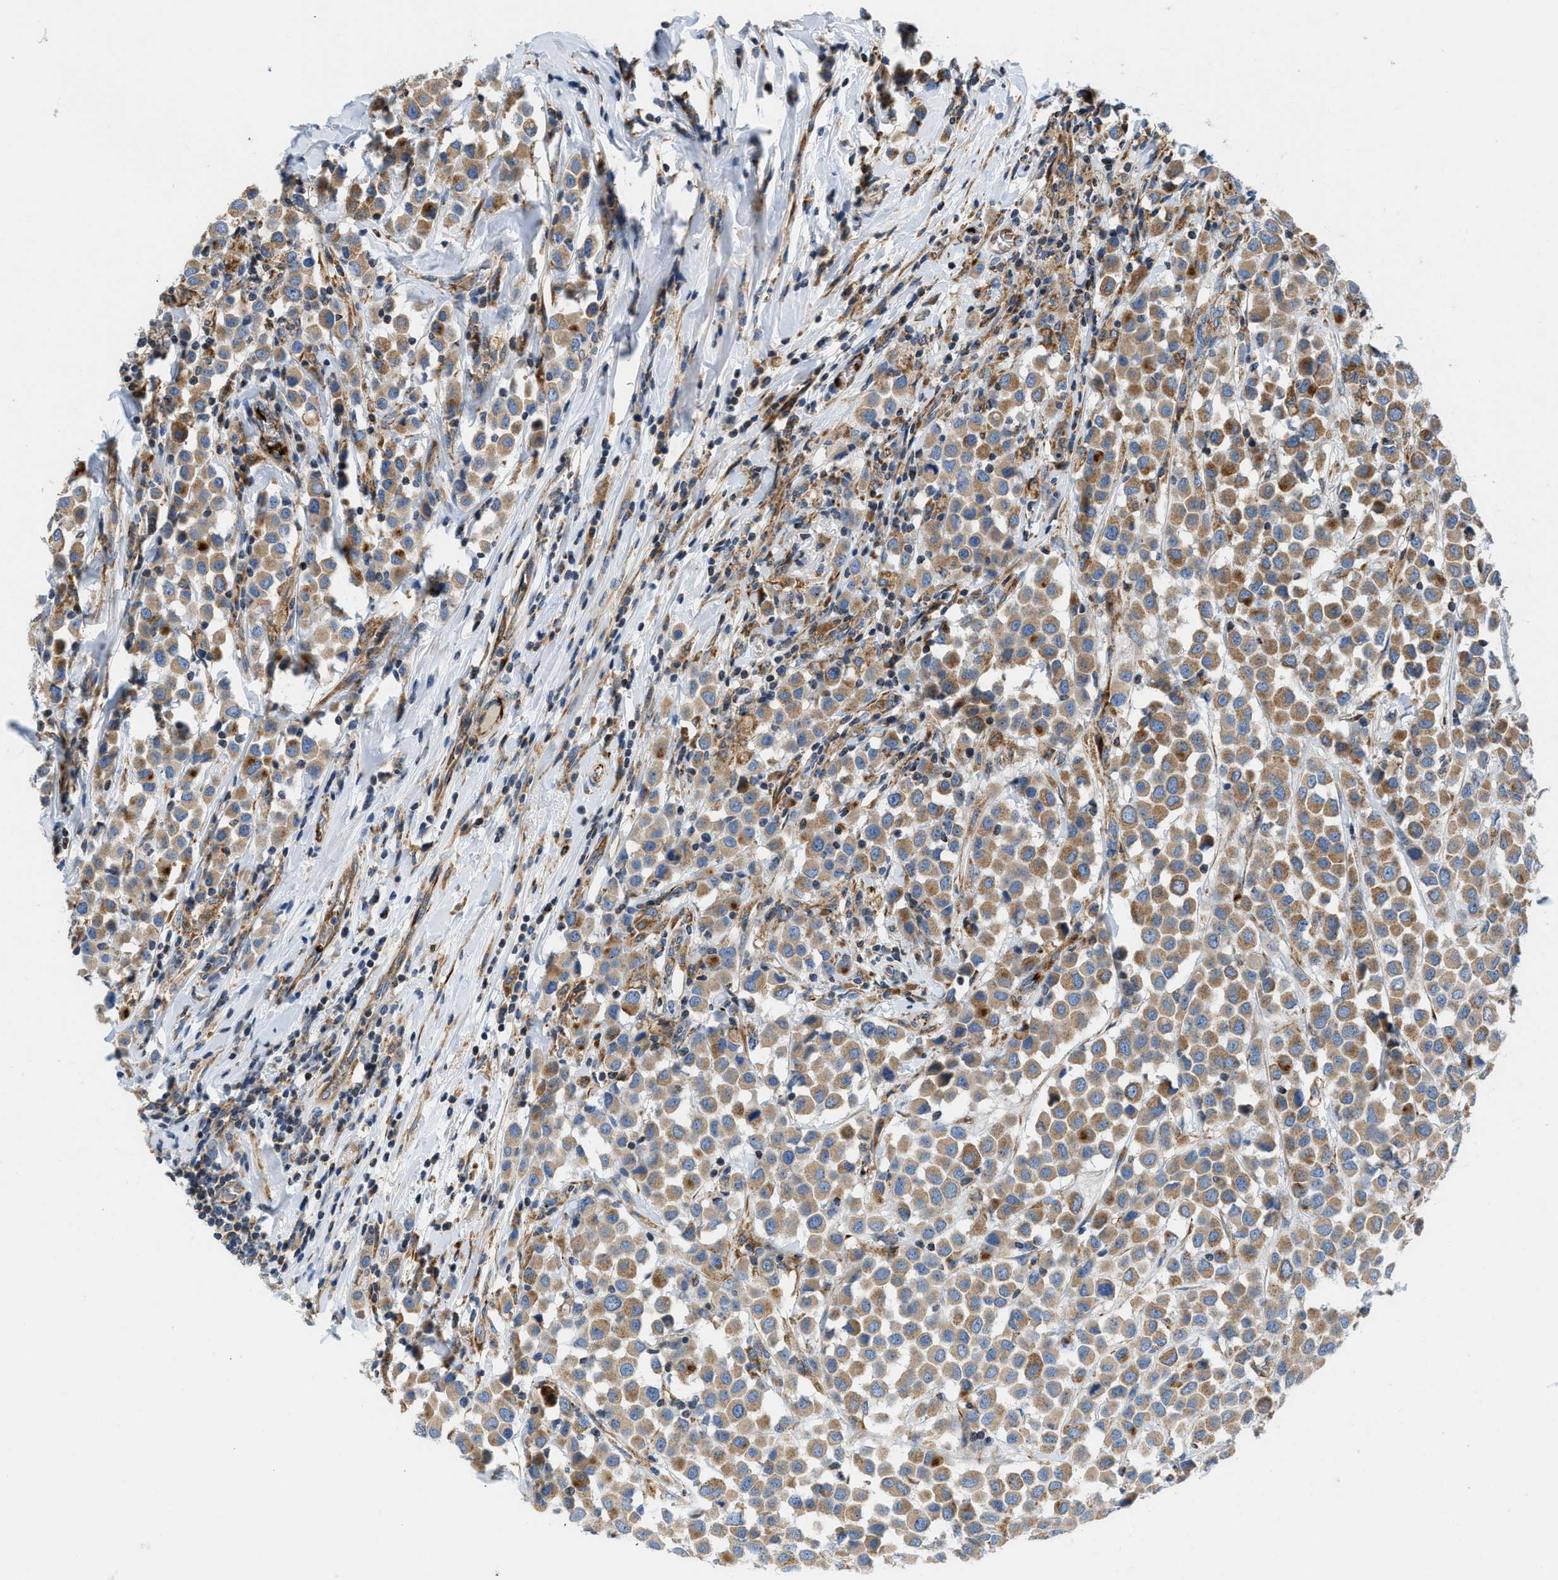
{"staining": {"intensity": "moderate", "quantity": ">75%", "location": "cytoplasmic/membranous"}, "tissue": "breast cancer", "cell_type": "Tumor cells", "image_type": "cancer", "snomed": [{"axis": "morphology", "description": "Duct carcinoma"}, {"axis": "topography", "description": "Breast"}], "caption": "This micrograph demonstrates breast cancer stained with IHC to label a protein in brown. The cytoplasmic/membranous of tumor cells show moderate positivity for the protein. Nuclei are counter-stained blue.", "gene": "ZNF831", "patient": {"sex": "female", "age": 61}}